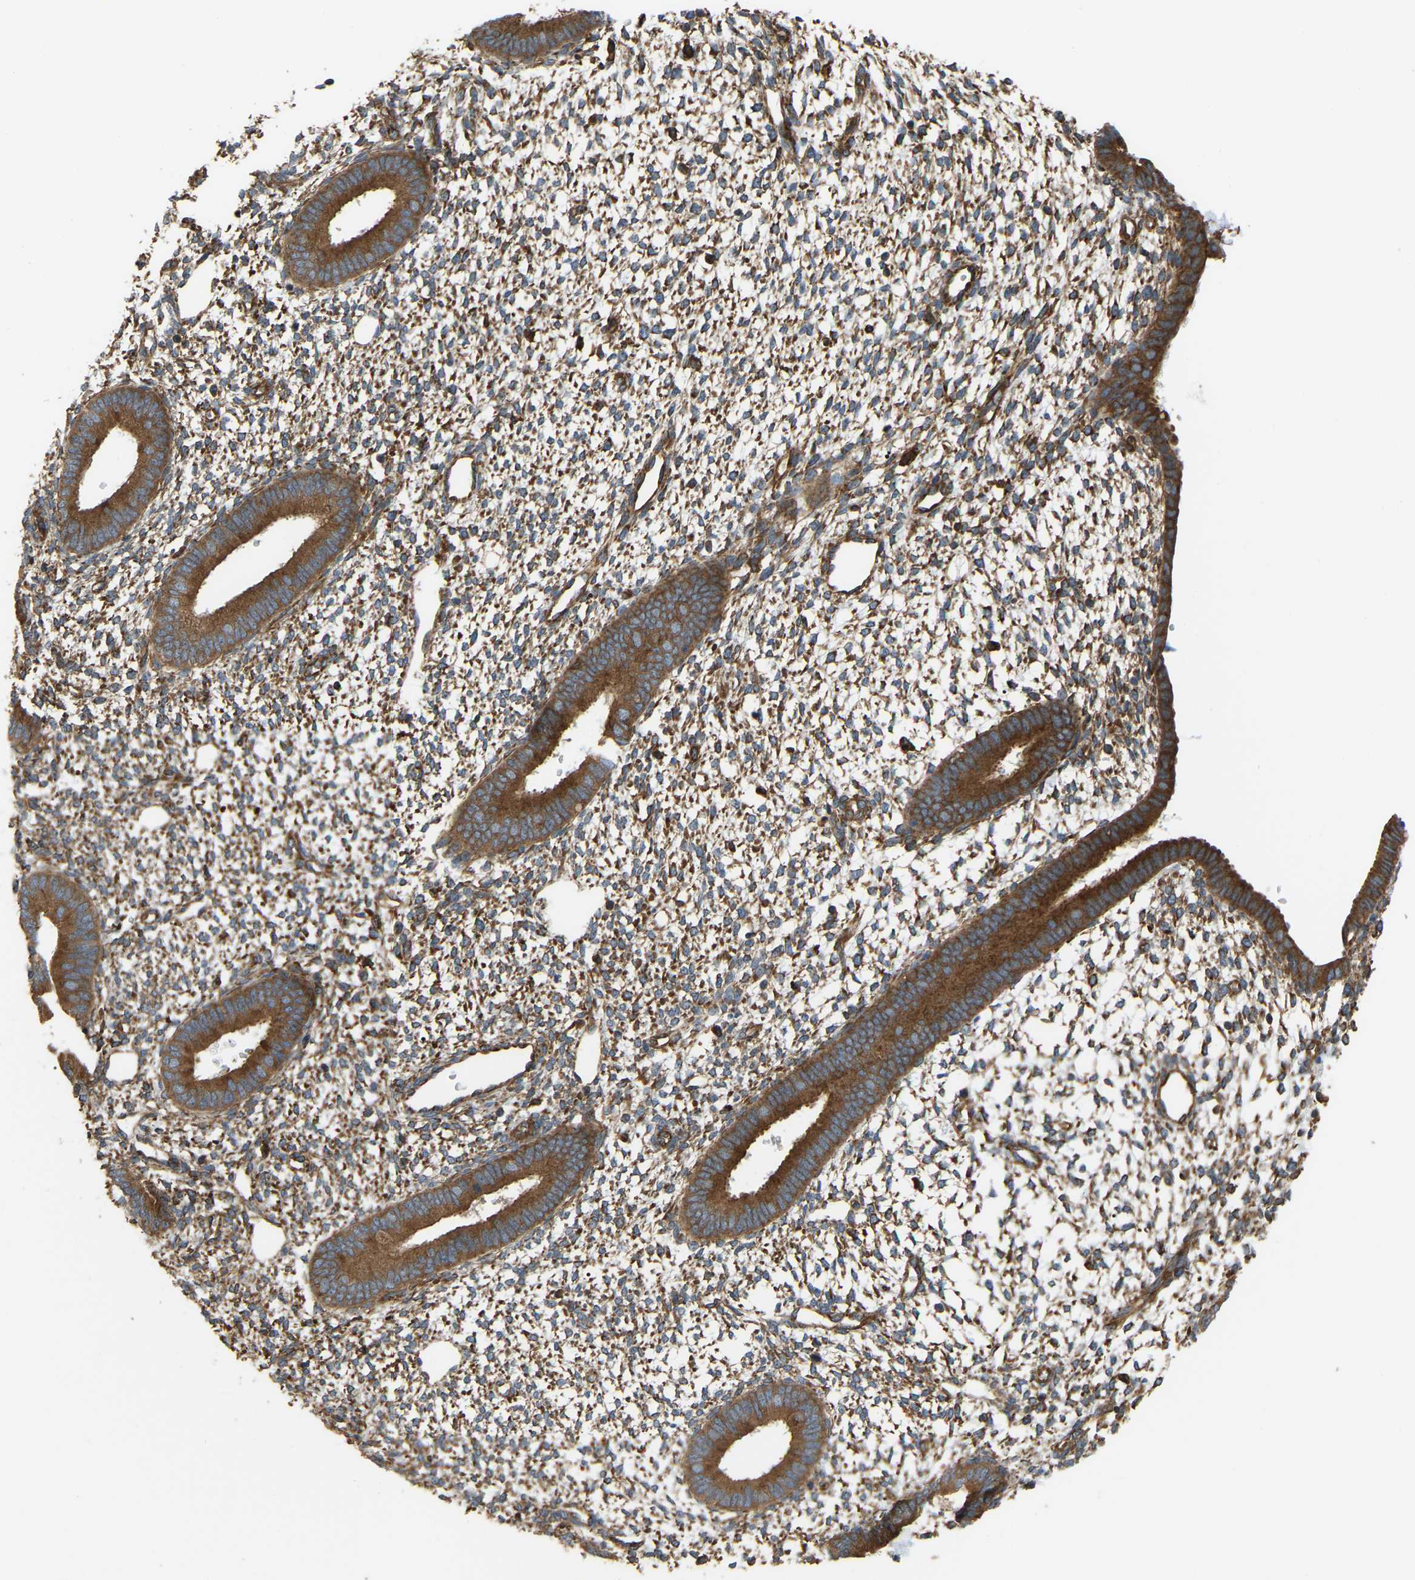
{"staining": {"intensity": "moderate", "quantity": ">75%", "location": "cytoplasmic/membranous"}, "tissue": "endometrium", "cell_type": "Cells in endometrial stroma", "image_type": "normal", "snomed": [{"axis": "morphology", "description": "Normal tissue, NOS"}, {"axis": "topography", "description": "Endometrium"}], "caption": "High-magnification brightfield microscopy of normal endometrium stained with DAB (3,3'-diaminobenzidine) (brown) and counterstained with hematoxylin (blue). cells in endometrial stroma exhibit moderate cytoplasmic/membranous positivity is present in approximately>75% of cells. The staining was performed using DAB, with brown indicating positive protein expression. Nuclei are stained blue with hematoxylin.", "gene": "PICALM", "patient": {"sex": "female", "age": 46}}